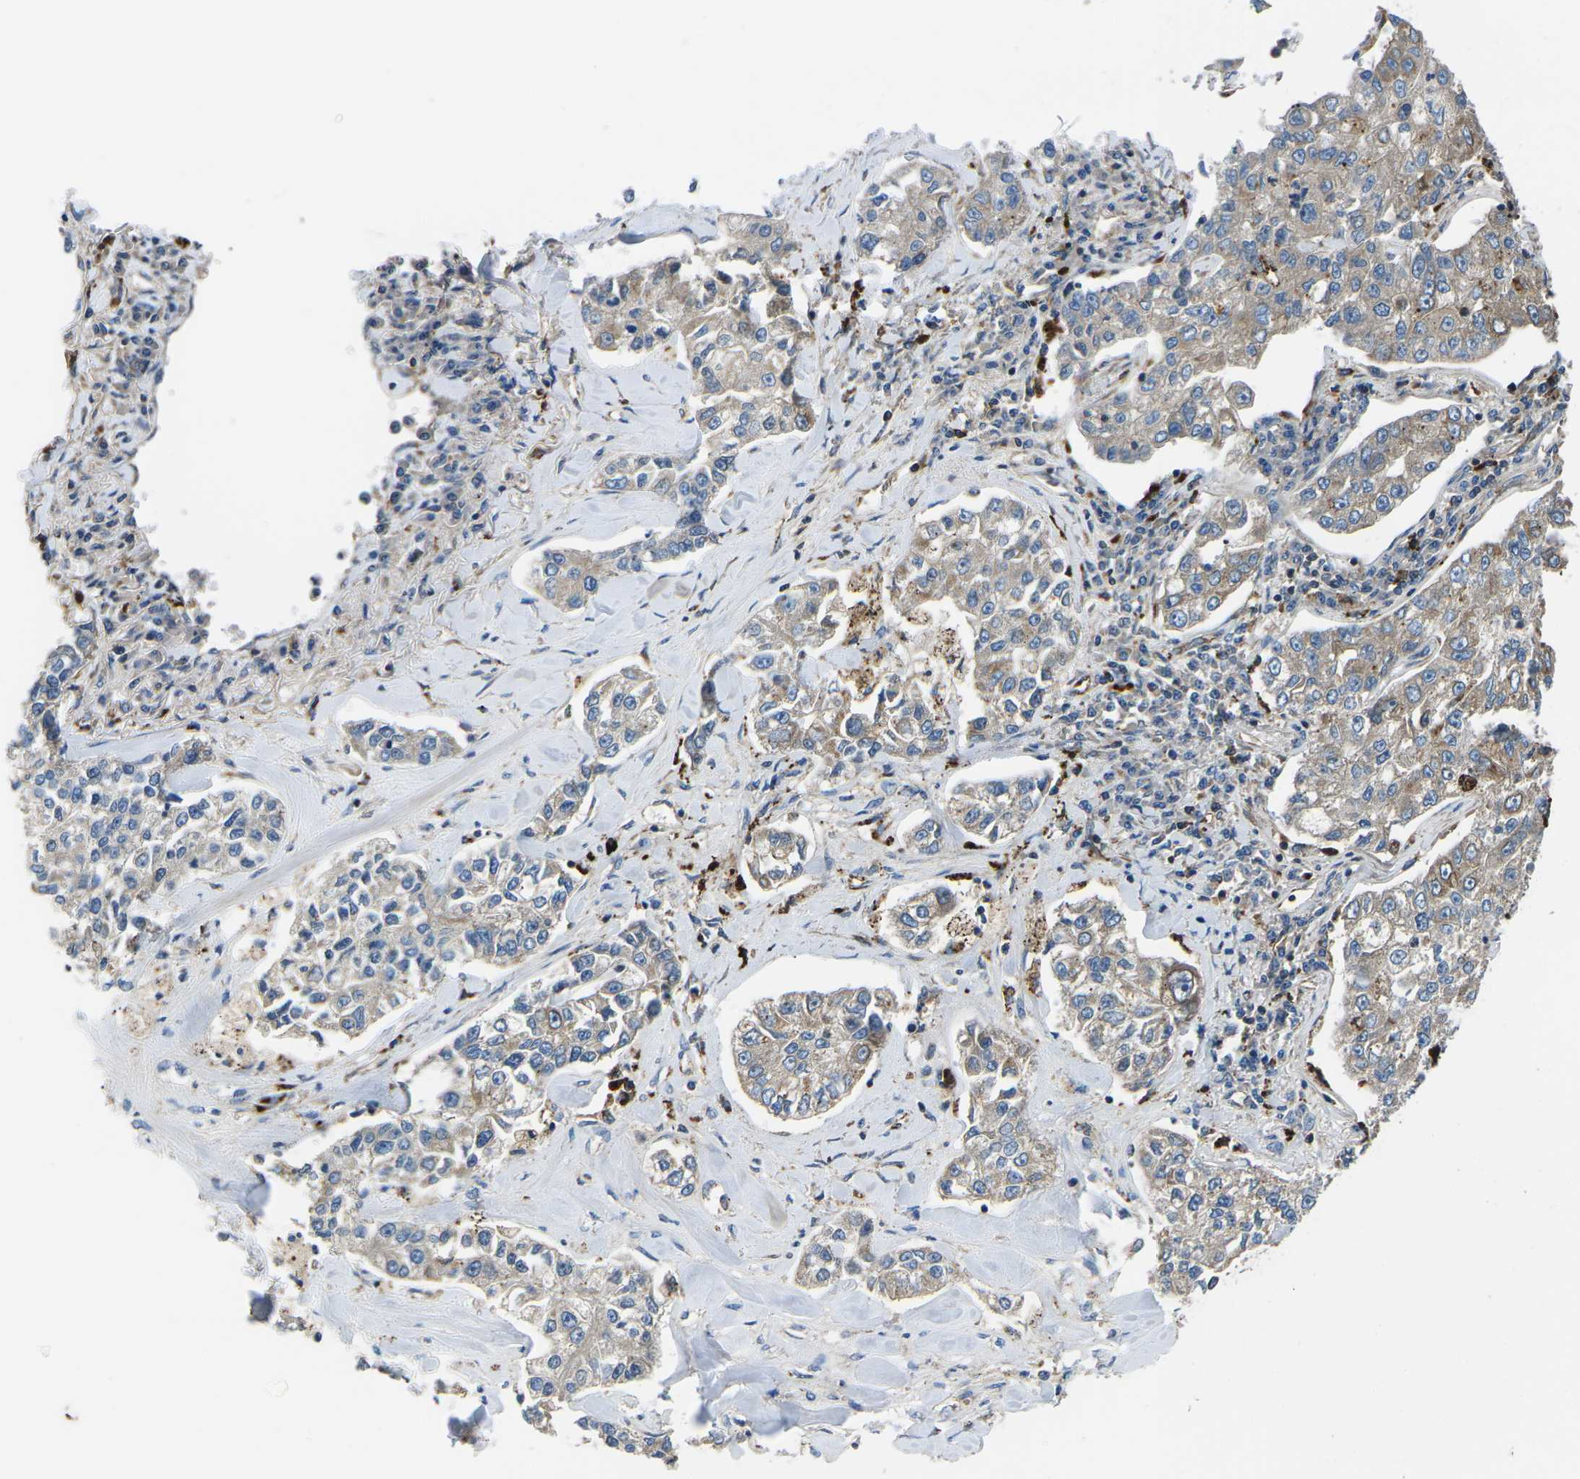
{"staining": {"intensity": "weak", "quantity": ">75%", "location": "cytoplasmic/membranous"}, "tissue": "lung cancer", "cell_type": "Tumor cells", "image_type": "cancer", "snomed": [{"axis": "morphology", "description": "Adenocarcinoma, NOS"}, {"axis": "topography", "description": "Lung"}], "caption": "A histopathology image showing weak cytoplasmic/membranous expression in approximately >75% of tumor cells in lung cancer, as visualized by brown immunohistochemical staining.", "gene": "KCNJ15", "patient": {"sex": "male", "age": 49}}